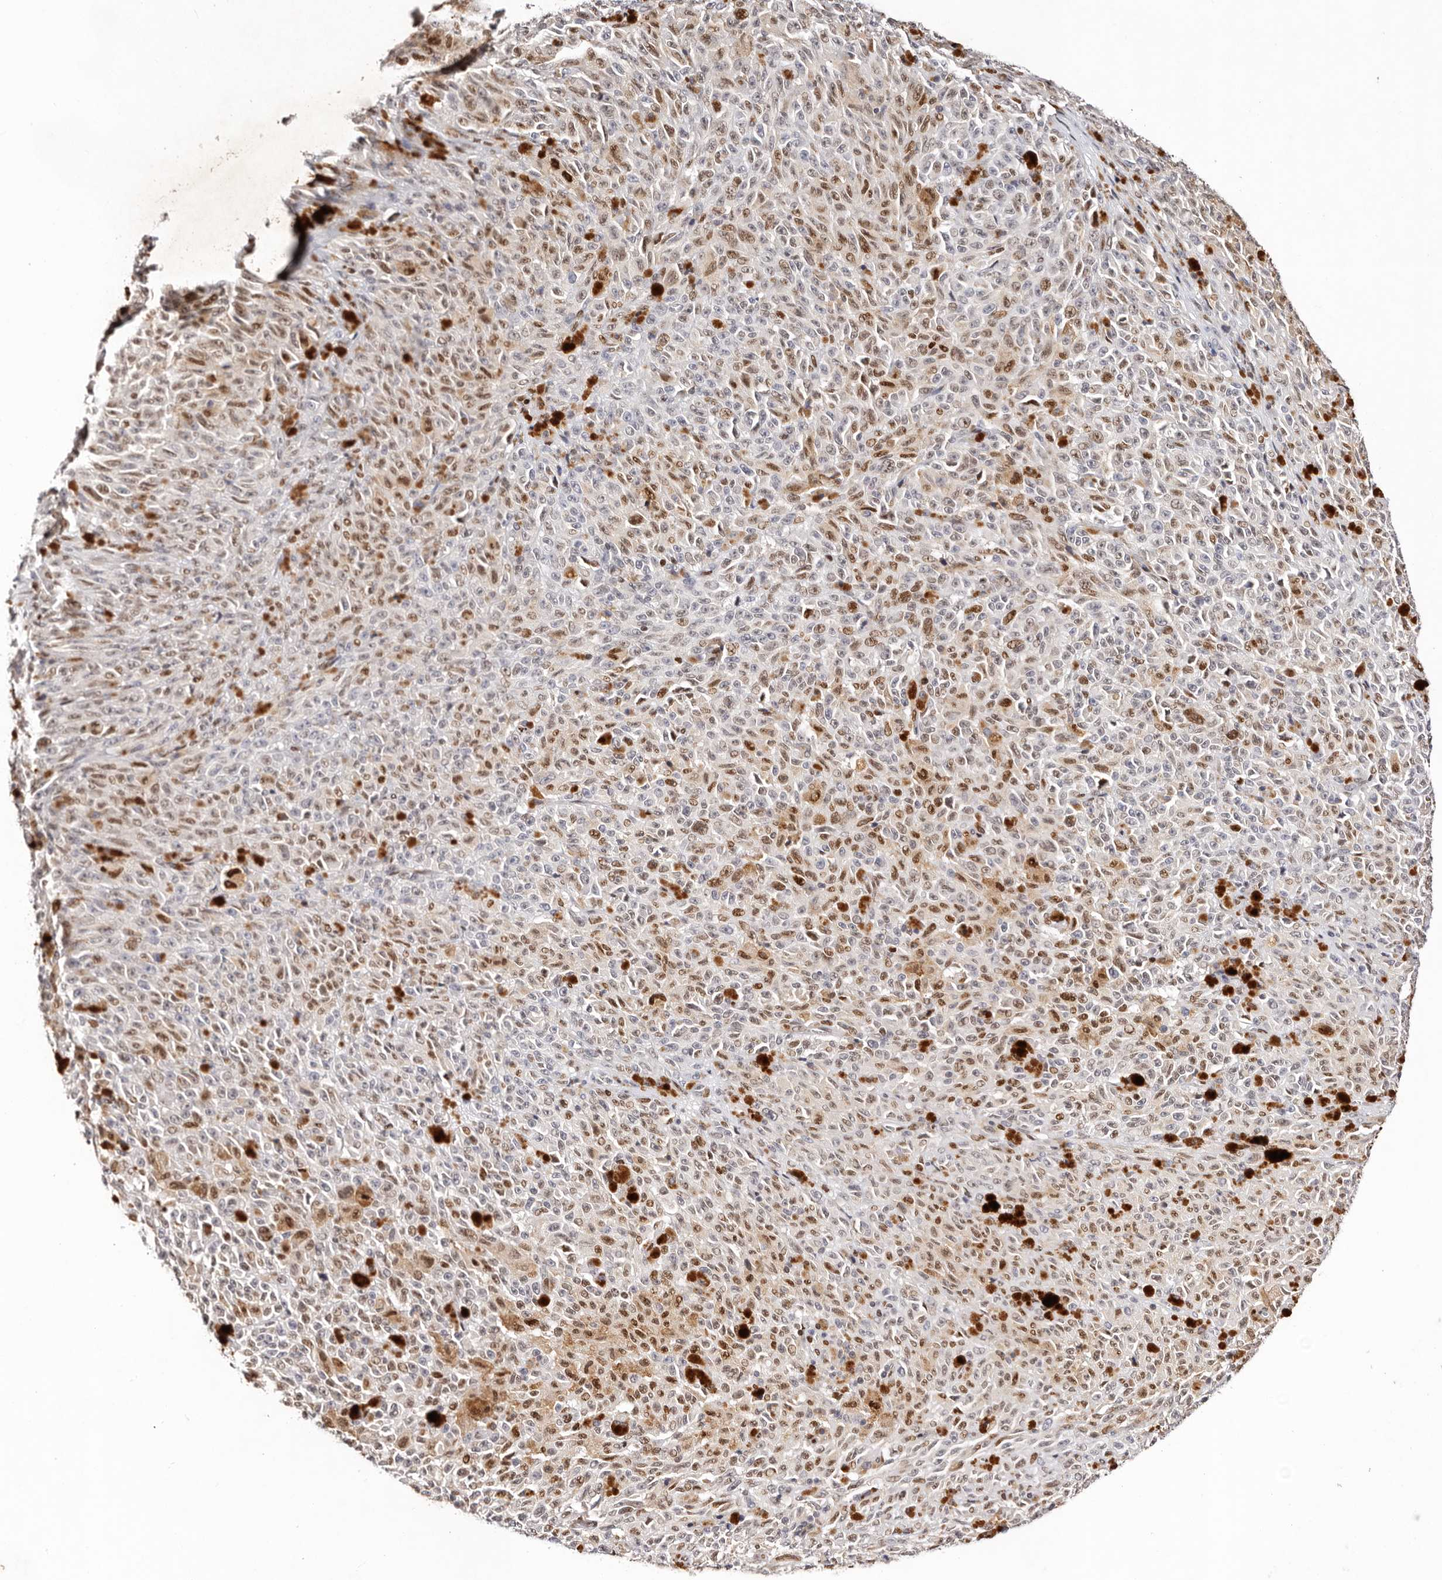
{"staining": {"intensity": "moderate", "quantity": "25%-75%", "location": "cytoplasmic/membranous,nuclear"}, "tissue": "melanoma", "cell_type": "Tumor cells", "image_type": "cancer", "snomed": [{"axis": "morphology", "description": "Malignant melanoma, NOS"}, {"axis": "topography", "description": "Skin"}], "caption": "Protein expression by IHC exhibits moderate cytoplasmic/membranous and nuclear staining in approximately 25%-75% of tumor cells in malignant melanoma. (DAB IHC with brightfield microscopy, high magnification).", "gene": "IQGAP3", "patient": {"sex": "female", "age": 82}}